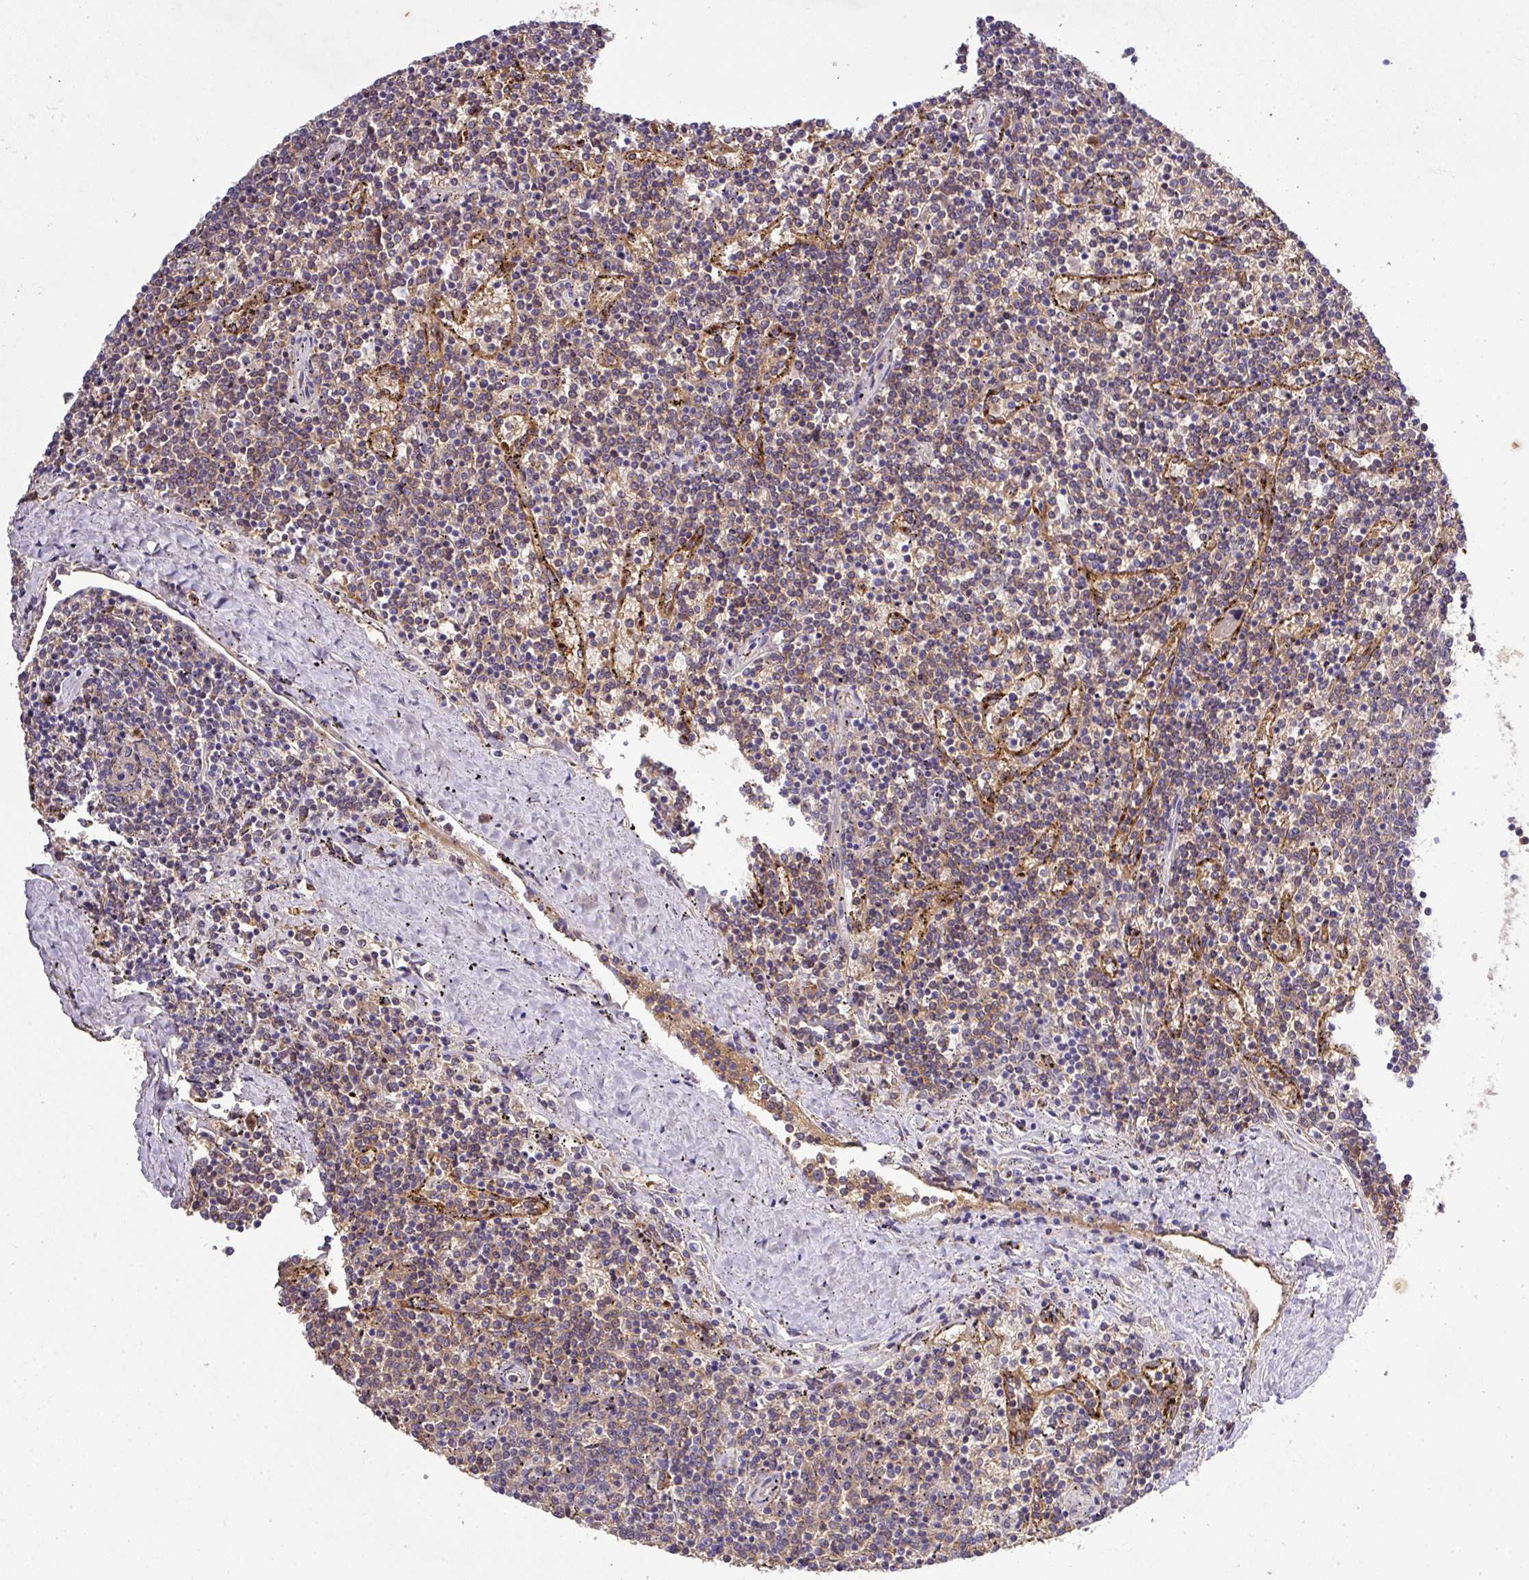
{"staining": {"intensity": "weak", "quantity": "25%-75%", "location": "cytoplasmic/membranous"}, "tissue": "lymphoma", "cell_type": "Tumor cells", "image_type": "cancer", "snomed": [{"axis": "morphology", "description": "Malignant lymphoma, non-Hodgkin's type, Low grade"}, {"axis": "topography", "description": "Spleen"}], "caption": "Approximately 25%-75% of tumor cells in human lymphoma demonstrate weak cytoplasmic/membranous protein positivity as visualized by brown immunohistochemical staining.", "gene": "ZNF513", "patient": {"sex": "female", "age": 50}}